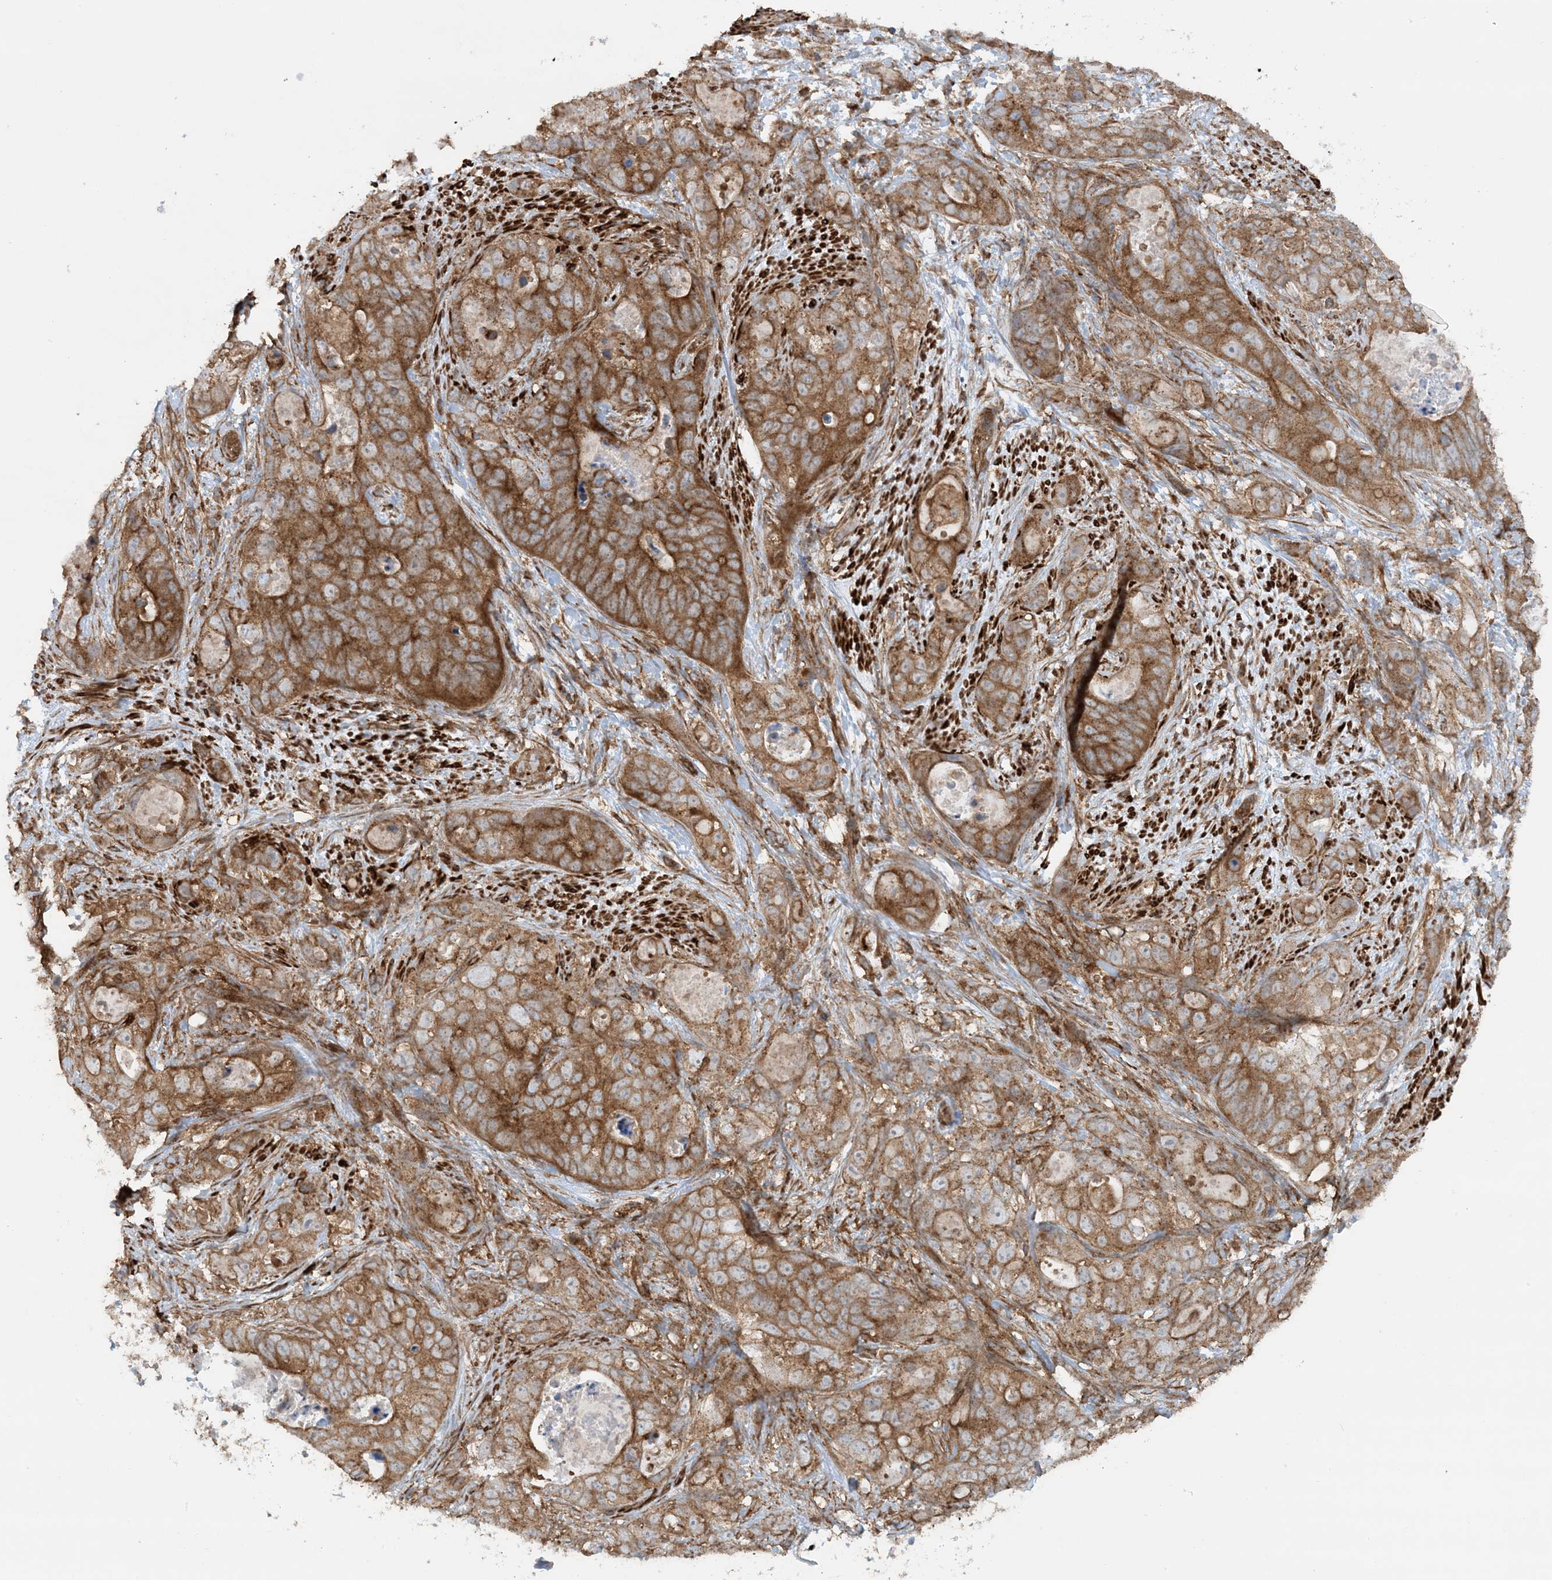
{"staining": {"intensity": "moderate", "quantity": ">75%", "location": "cytoplasmic/membranous"}, "tissue": "stomach cancer", "cell_type": "Tumor cells", "image_type": "cancer", "snomed": [{"axis": "morphology", "description": "Adenocarcinoma, NOS"}, {"axis": "topography", "description": "Stomach"}], "caption": "The micrograph exhibits immunohistochemical staining of adenocarcinoma (stomach). There is moderate cytoplasmic/membranous staining is present in about >75% of tumor cells.", "gene": "STAM2", "patient": {"sex": "female", "age": 89}}